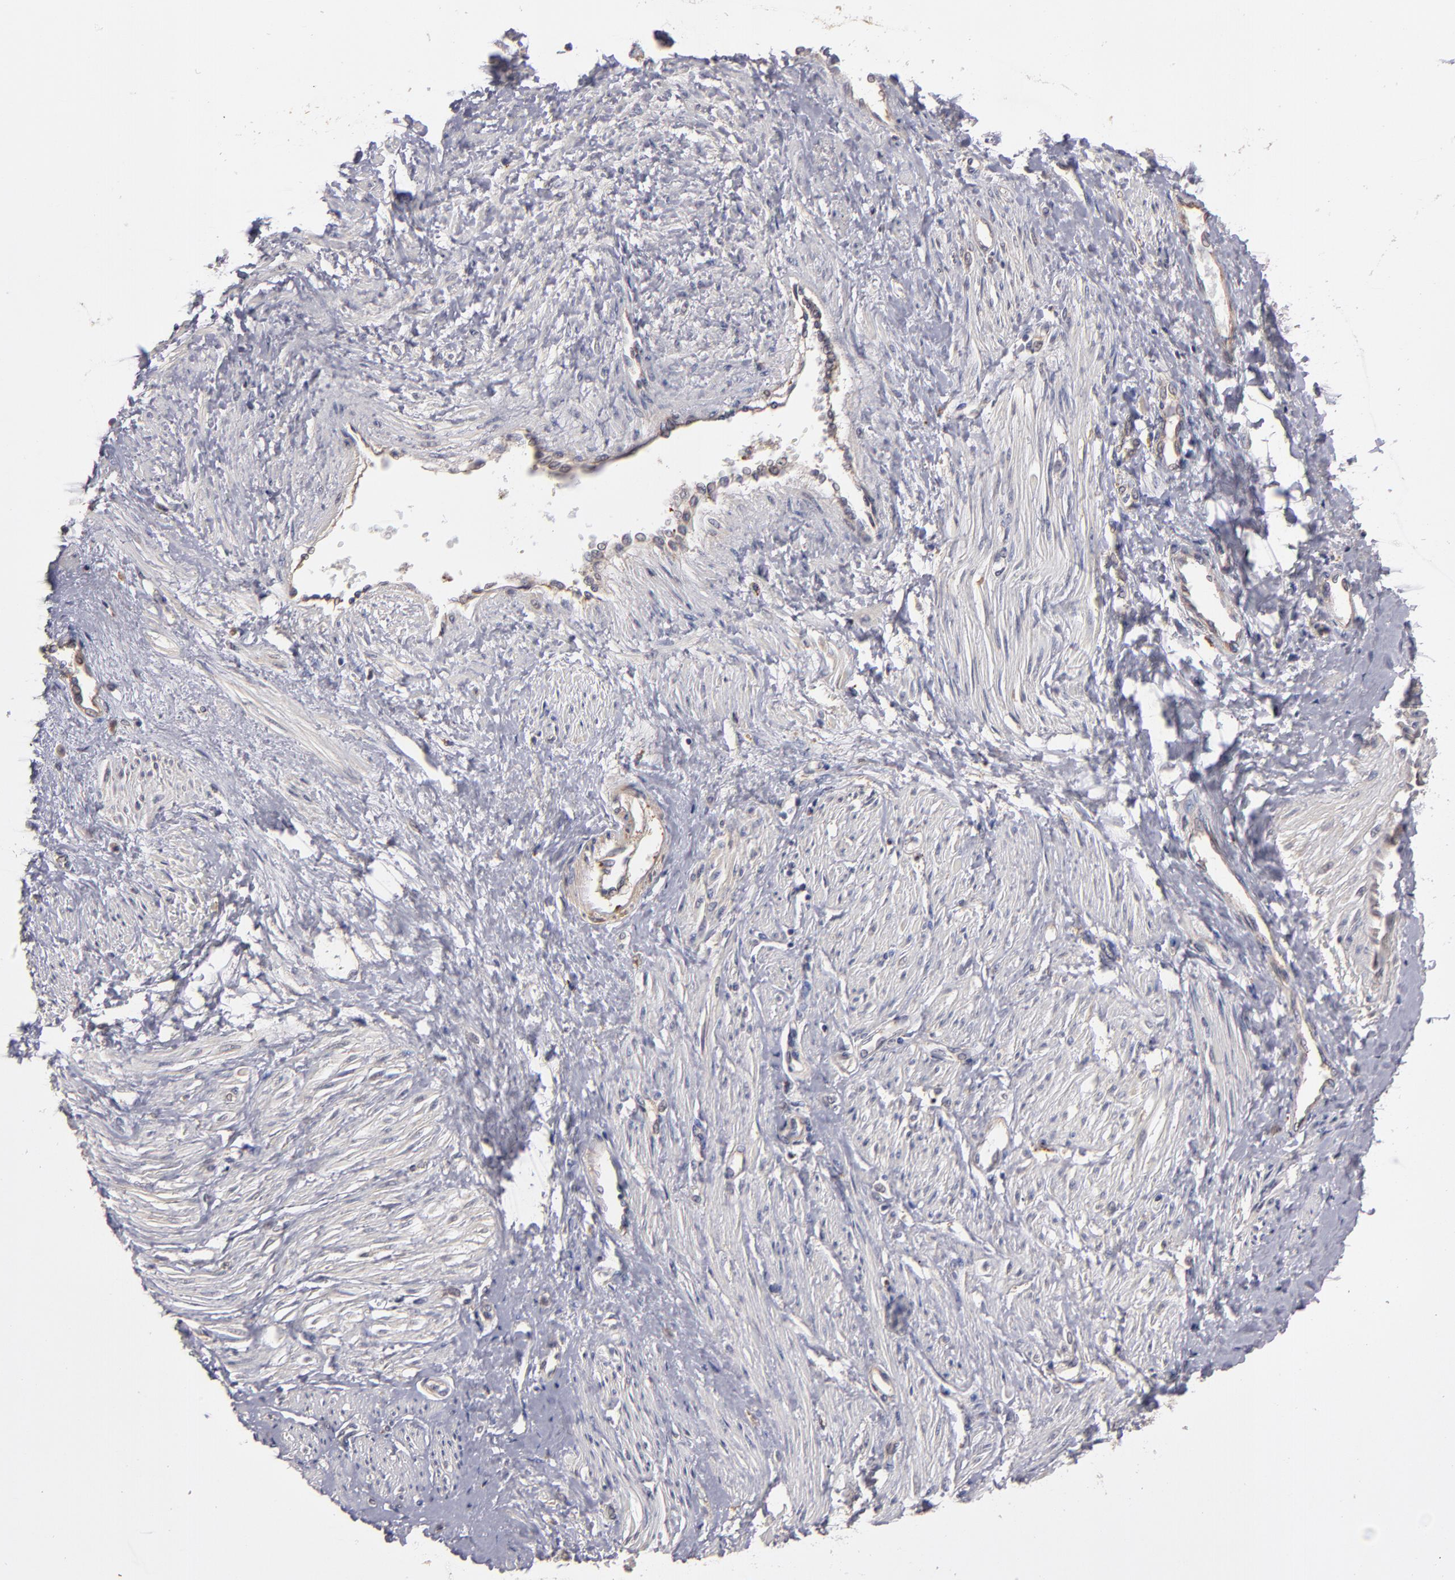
{"staining": {"intensity": "negative", "quantity": "none", "location": "none"}, "tissue": "smooth muscle", "cell_type": "Smooth muscle cells", "image_type": "normal", "snomed": [{"axis": "morphology", "description": "Normal tissue, NOS"}, {"axis": "topography", "description": "Smooth muscle"}, {"axis": "topography", "description": "Uterus"}], "caption": "A histopathology image of smooth muscle stained for a protein reveals no brown staining in smooth muscle cells. (DAB (3,3'-diaminobenzidine) IHC visualized using brightfield microscopy, high magnification).", "gene": "CTSO", "patient": {"sex": "female", "age": 39}}